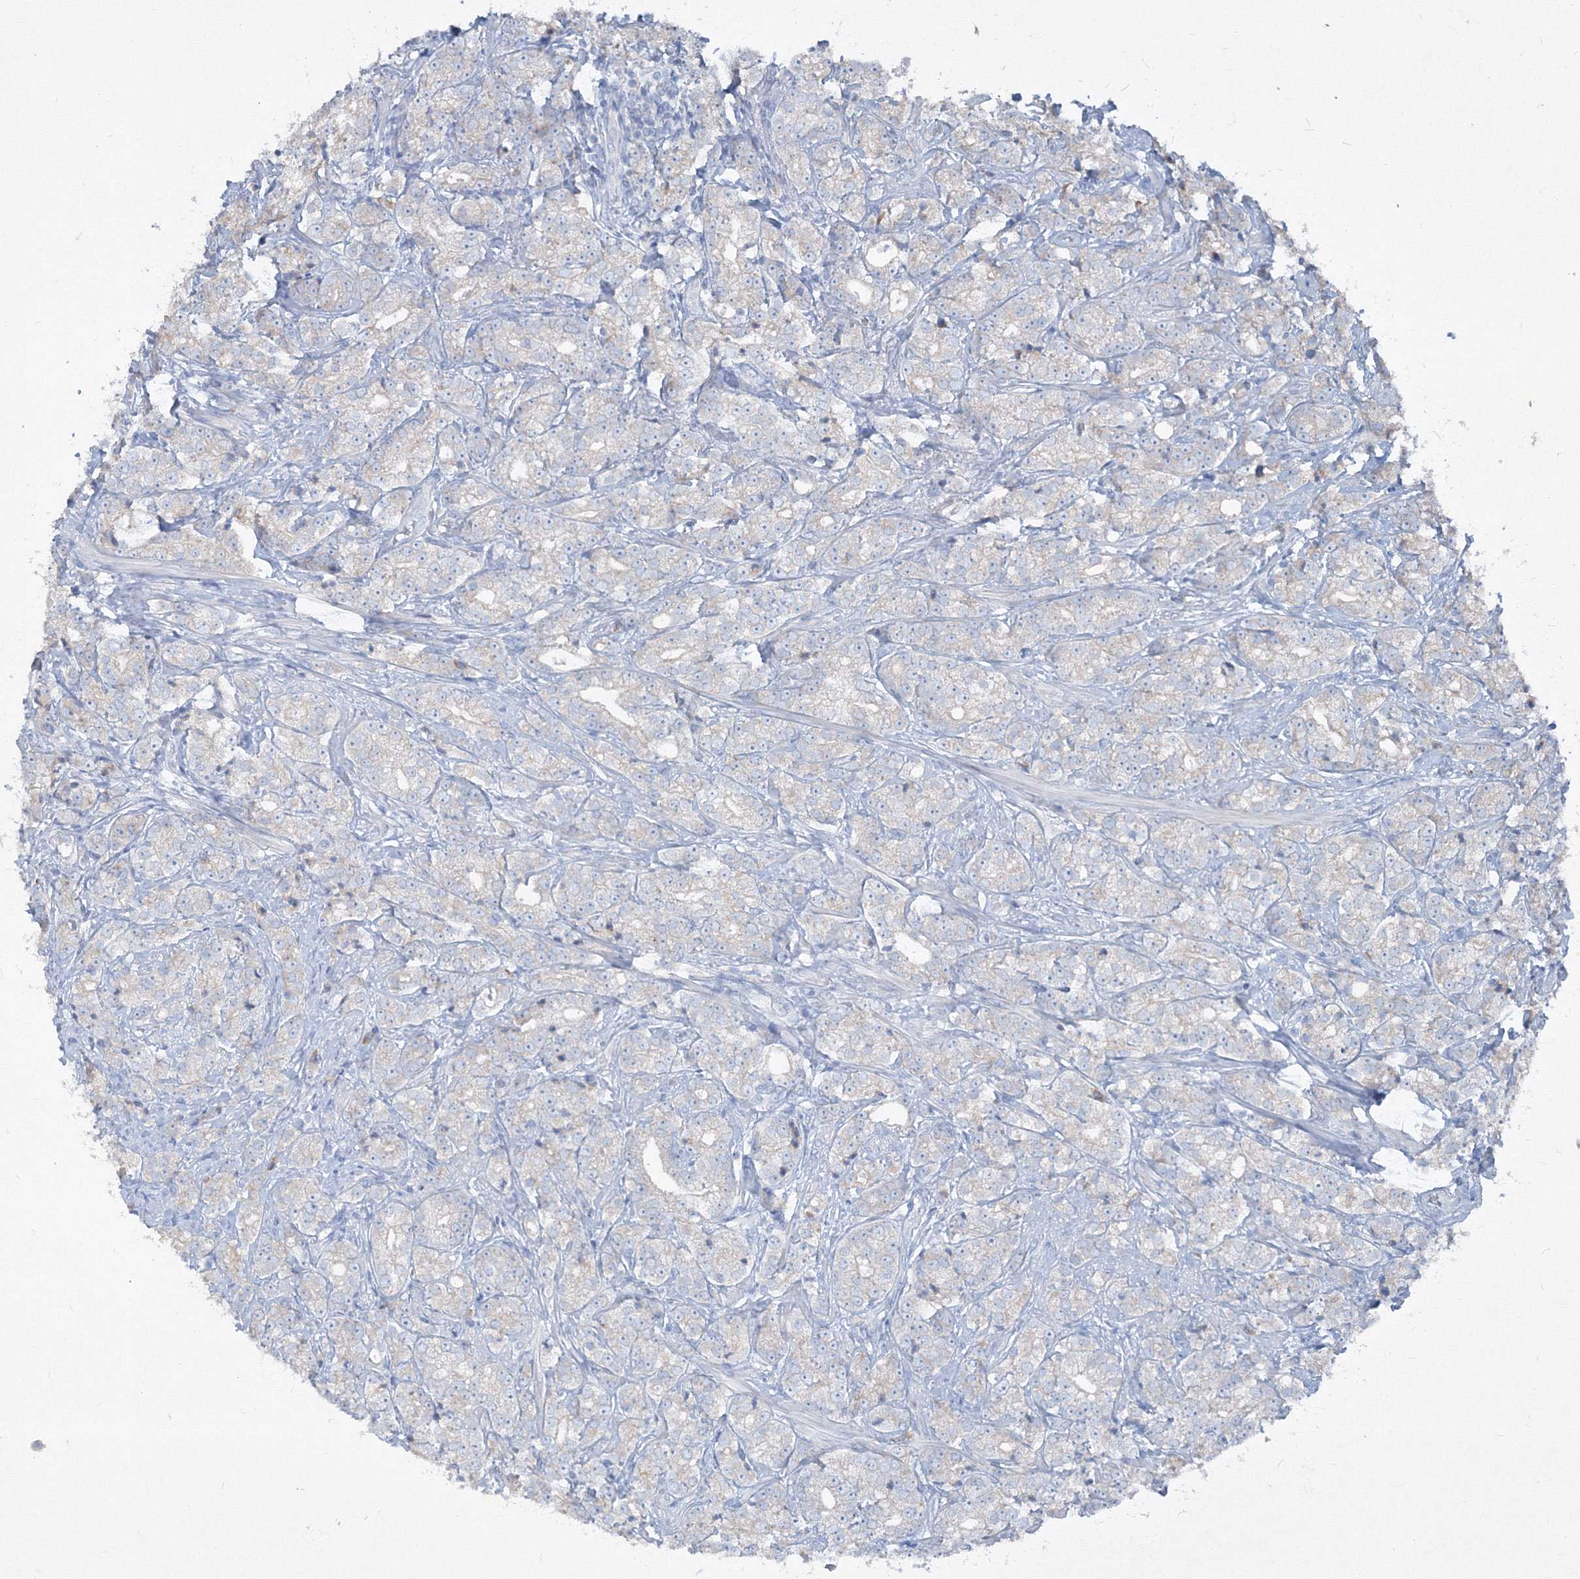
{"staining": {"intensity": "weak", "quantity": "<25%", "location": "cytoplasmic/membranous"}, "tissue": "prostate cancer", "cell_type": "Tumor cells", "image_type": "cancer", "snomed": [{"axis": "morphology", "description": "Adenocarcinoma, High grade"}, {"axis": "topography", "description": "Prostate"}], "caption": "IHC image of neoplastic tissue: human prostate cancer stained with DAB (3,3'-diaminobenzidine) reveals no significant protein positivity in tumor cells.", "gene": "IFNAR1", "patient": {"sex": "male", "age": 69}}